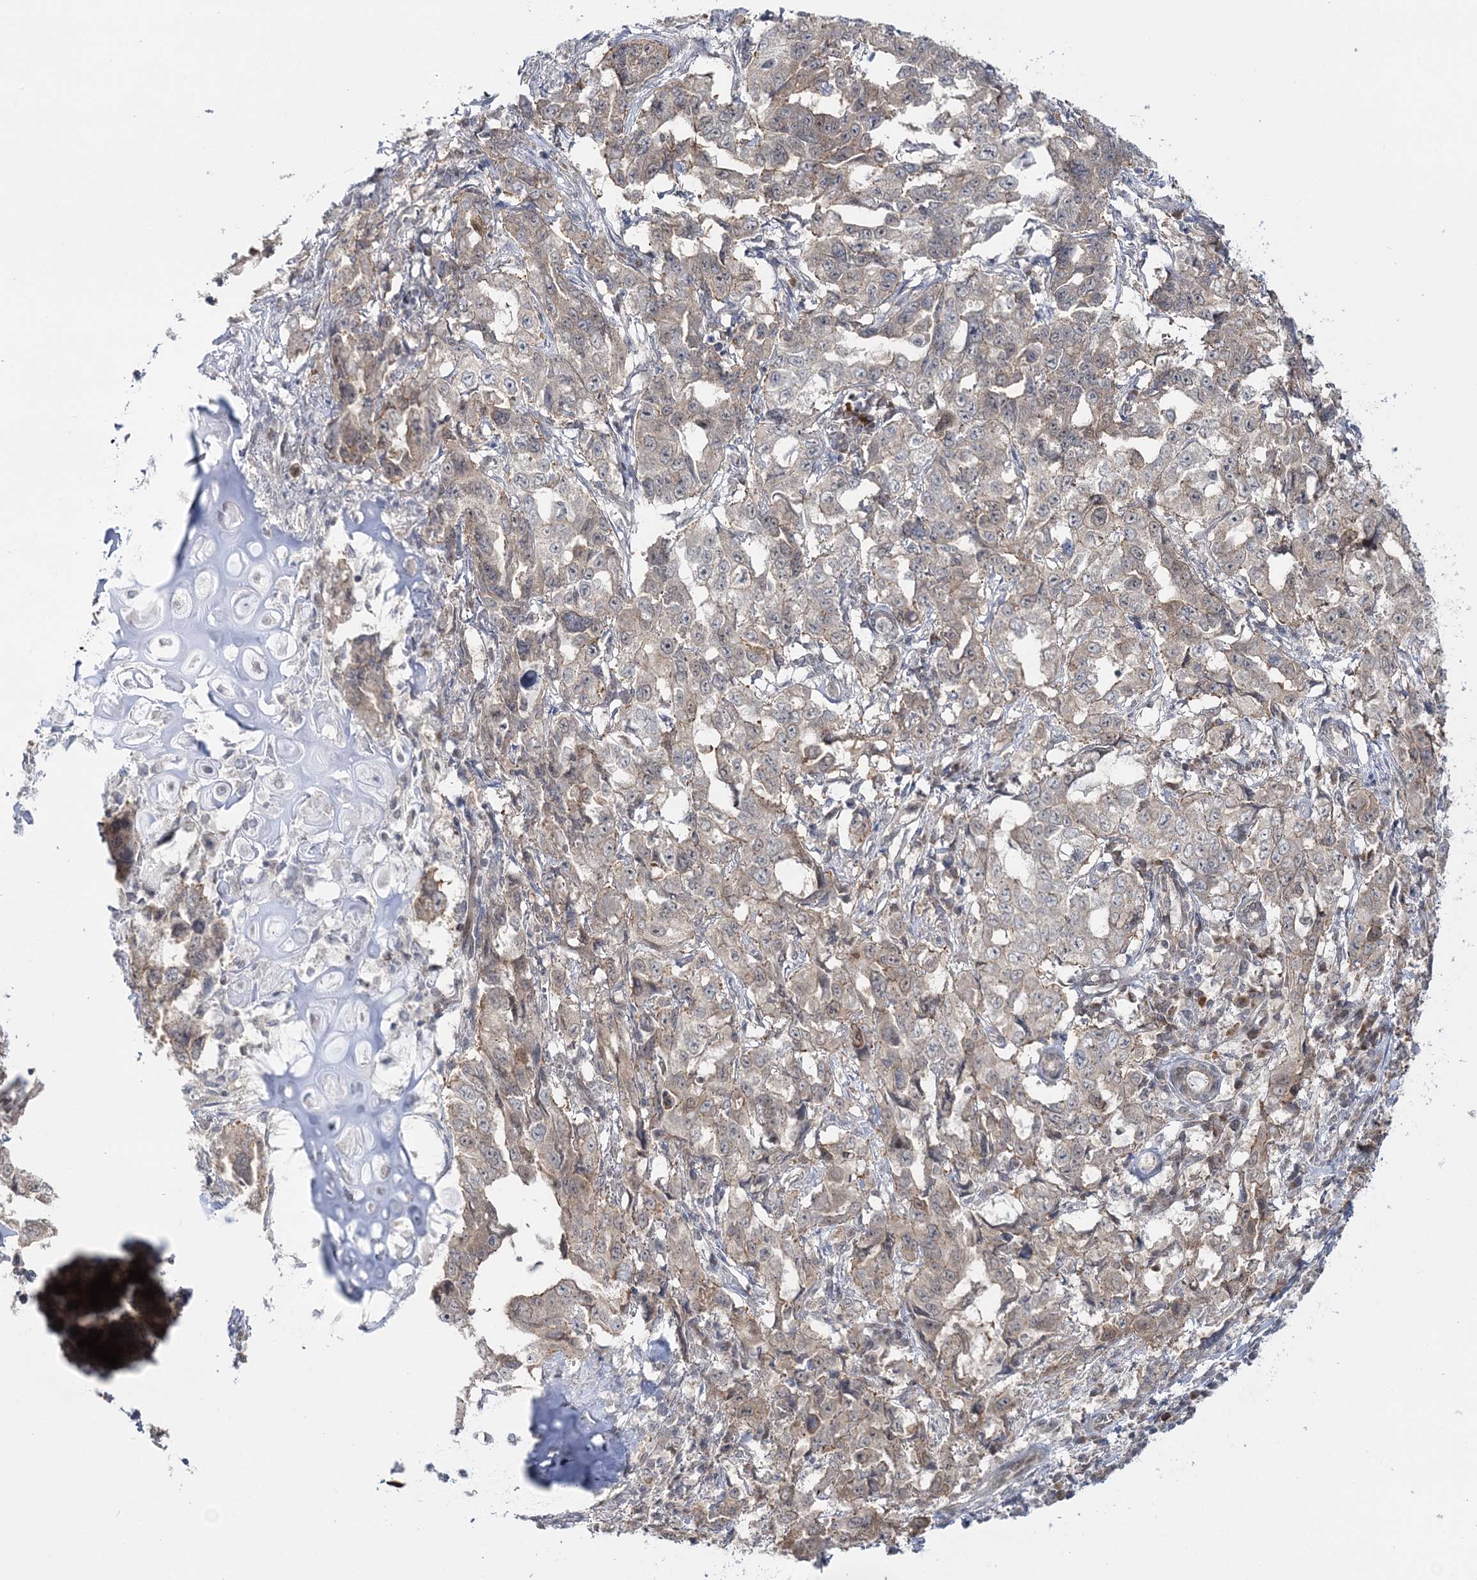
{"staining": {"intensity": "weak", "quantity": "<25%", "location": "cytoplasmic/membranous"}, "tissue": "lung cancer", "cell_type": "Tumor cells", "image_type": "cancer", "snomed": [{"axis": "morphology", "description": "Adenocarcinoma, NOS"}, {"axis": "topography", "description": "Lung"}], "caption": "Tumor cells show no significant protein staining in adenocarcinoma (lung). (Stains: DAB (3,3'-diaminobenzidine) immunohistochemistry (IHC) with hematoxylin counter stain, Microscopy: brightfield microscopy at high magnification).", "gene": "ZFAND6", "patient": {"sex": "female", "age": 51}}